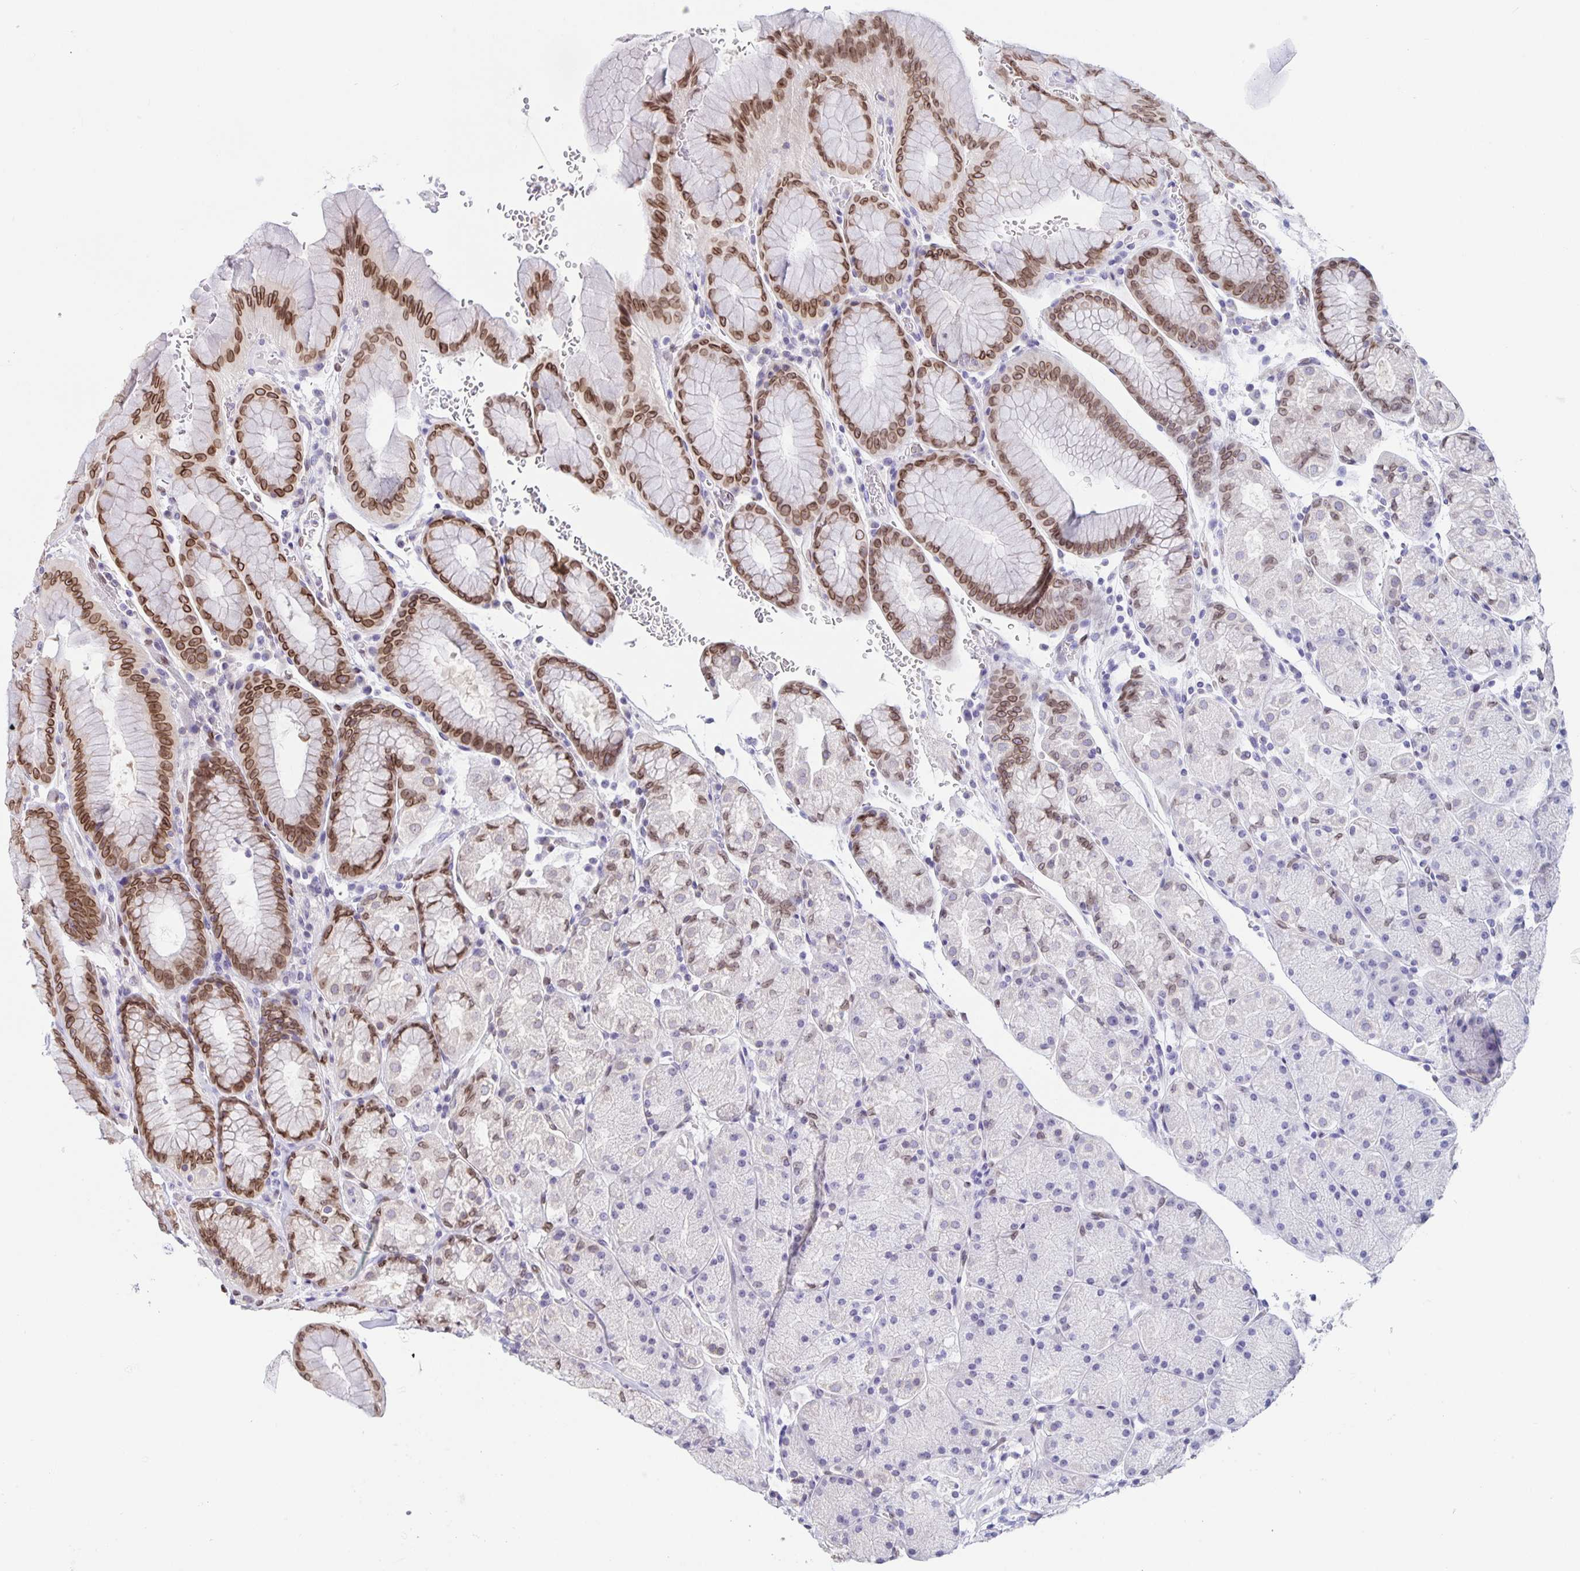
{"staining": {"intensity": "strong", "quantity": "25%-75%", "location": "cytoplasmic/membranous,nuclear"}, "tissue": "stomach", "cell_type": "Glandular cells", "image_type": "normal", "snomed": [{"axis": "morphology", "description": "Normal tissue, NOS"}, {"axis": "topography", "description": "Stomach, upper"}, {"axis": "topography", "description": "Stomach"}], "caption": "This image exhibits immunohistochemistry (IHC) staining of benign human stomach, with high strong cytoplasmic/membranous,nuclear expression in about 25%-75% of glandular cells.", "gene": "SYNE2", "patient": {"sex": "male", "age": 76}}